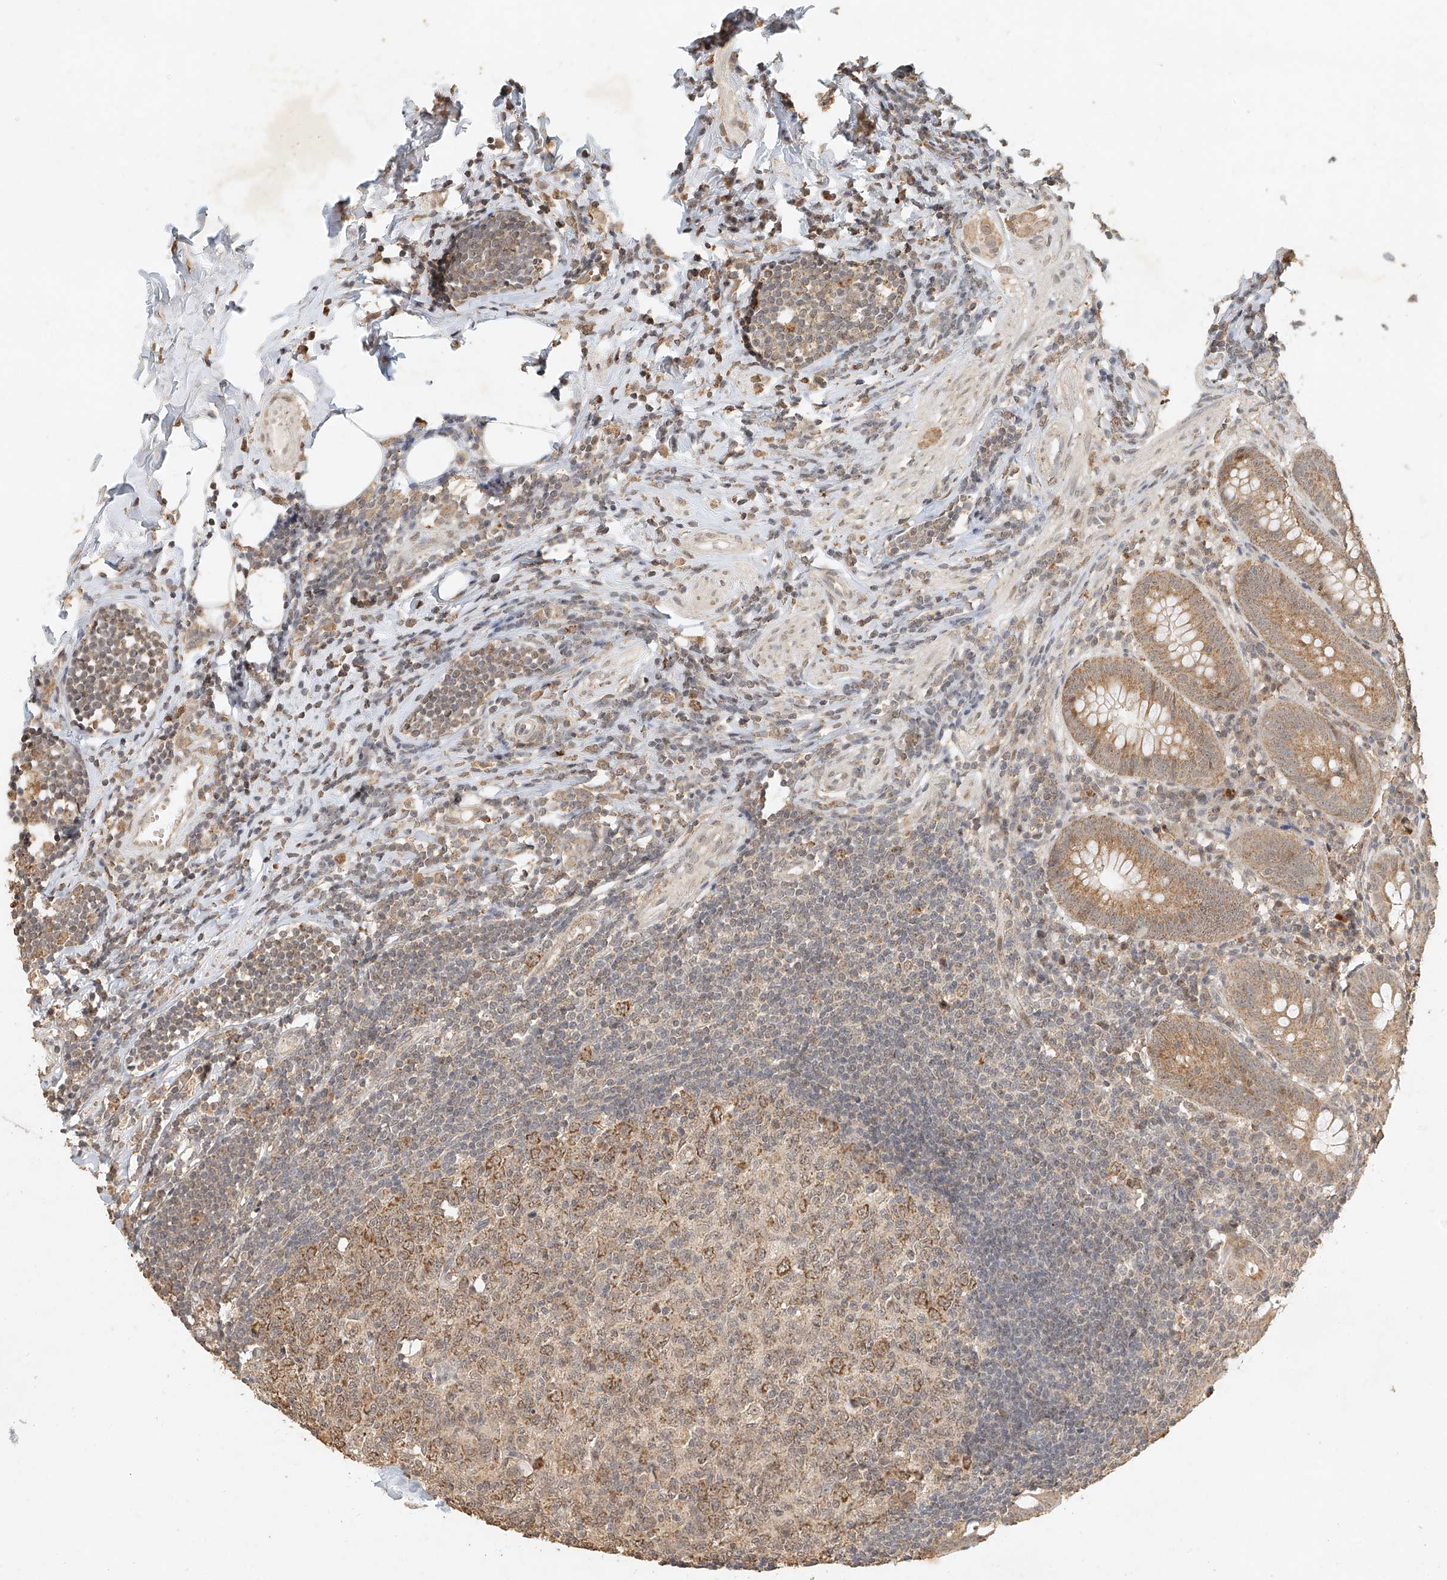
{"staining": {"intensity": "moderate", "quantity": ">75%", "location": "cytoplasmic/membranous"}, "tissue": "appendix", "cell_type": "Glandular cells", "image_type": "normal", "snomed": [{"axis": "morphology", "description": "Normal tissue, NOS"}, {"axis": "topography", "description": "Appendix"}], "caption": "The micrograph displays immunohistochemical staining of unremarkable appendix. There is moderate cytoplasmic/membranous staining is present in approximately >75% of glandular cells.", "gene": "CXorf58", "patient": {"sex": "female", "age": 54}}